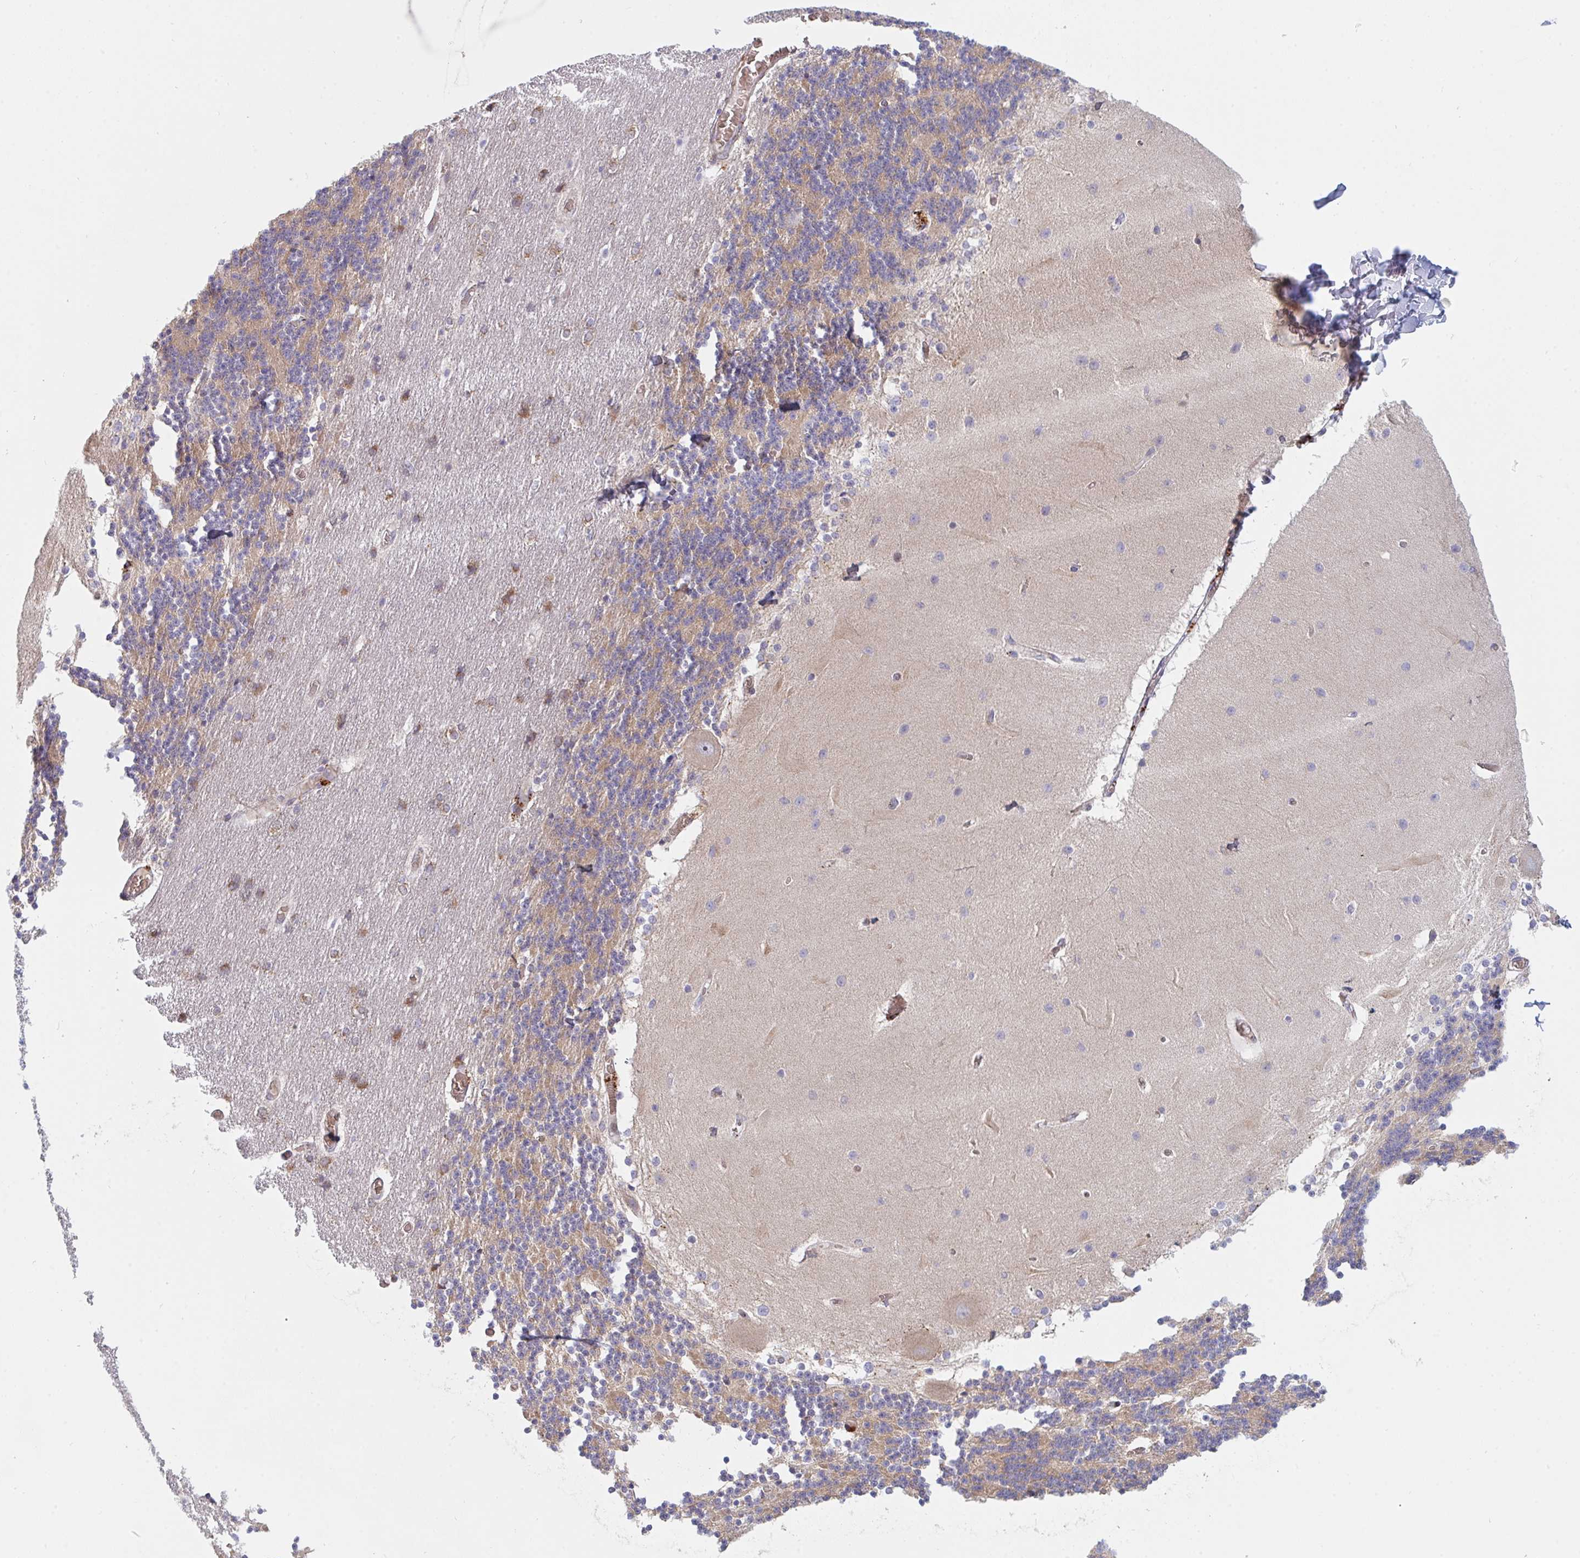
{"staining": {"intensity": "moderate", "quantity": "25%-75%", "location": "cytoplasmic/membranous"}, "tissue": "cerebellum", "cell_type": "Cells in granular layer", "image_type": "normal", "snomed": [{"axis": "morphology", "description": "Normal tissue, NOS"}, {"axis": "topography", "description": "Cerebellum"}], "caption": "Cells in granular layer reveal medium levels of moderate cytoplasmic/membranous positivity in approximately 25%-75% of cells in benign cerebellum. The staining was performed using DAB (3,3'-diaminobenzidine) to visualize the protein expression in brown, while the nuclei were stained in blue with hematoxylin (Magnification: 20x).", "gene": "TNFSF4", "patient": {"sex": "female", "age": 54}}